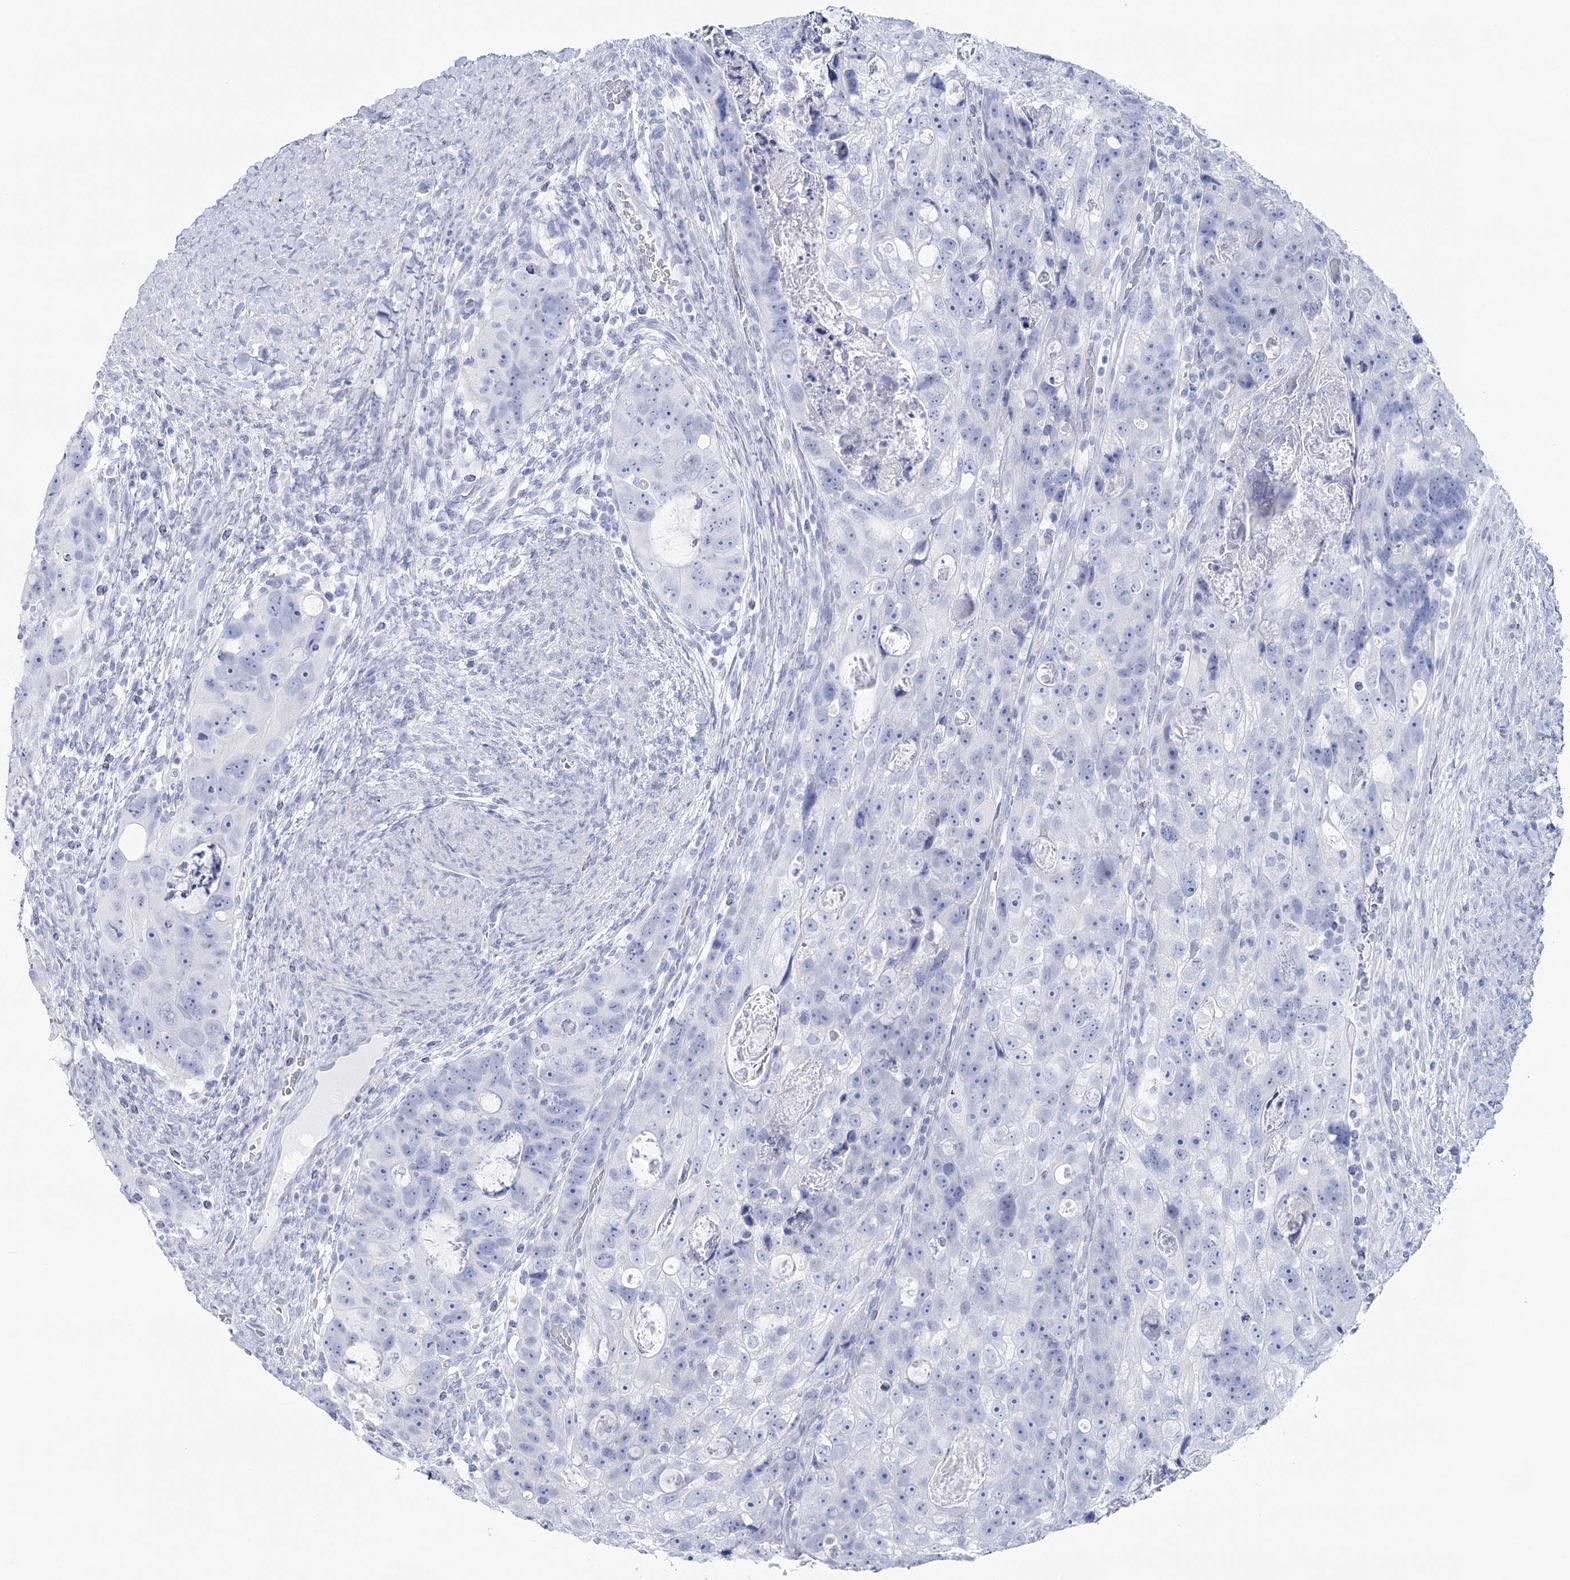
{"staining": {"intensity": "negative", "quantity": "none", "location": "none"}, "tissue": "colorectal cancer", "cell_type": "Tumor cells", "image_type": "cancer", "snomed": [{"axis": "morphology", "description": "Adenocarcinoma, NOS"}, {"axis": "topography", "description": "Rectum"}], "caption": "Tumor cells are negative for protein expression in human colorectal cancer.", "gene": "CCDC88A", "patient": {"sex": "male", "age": 59}}